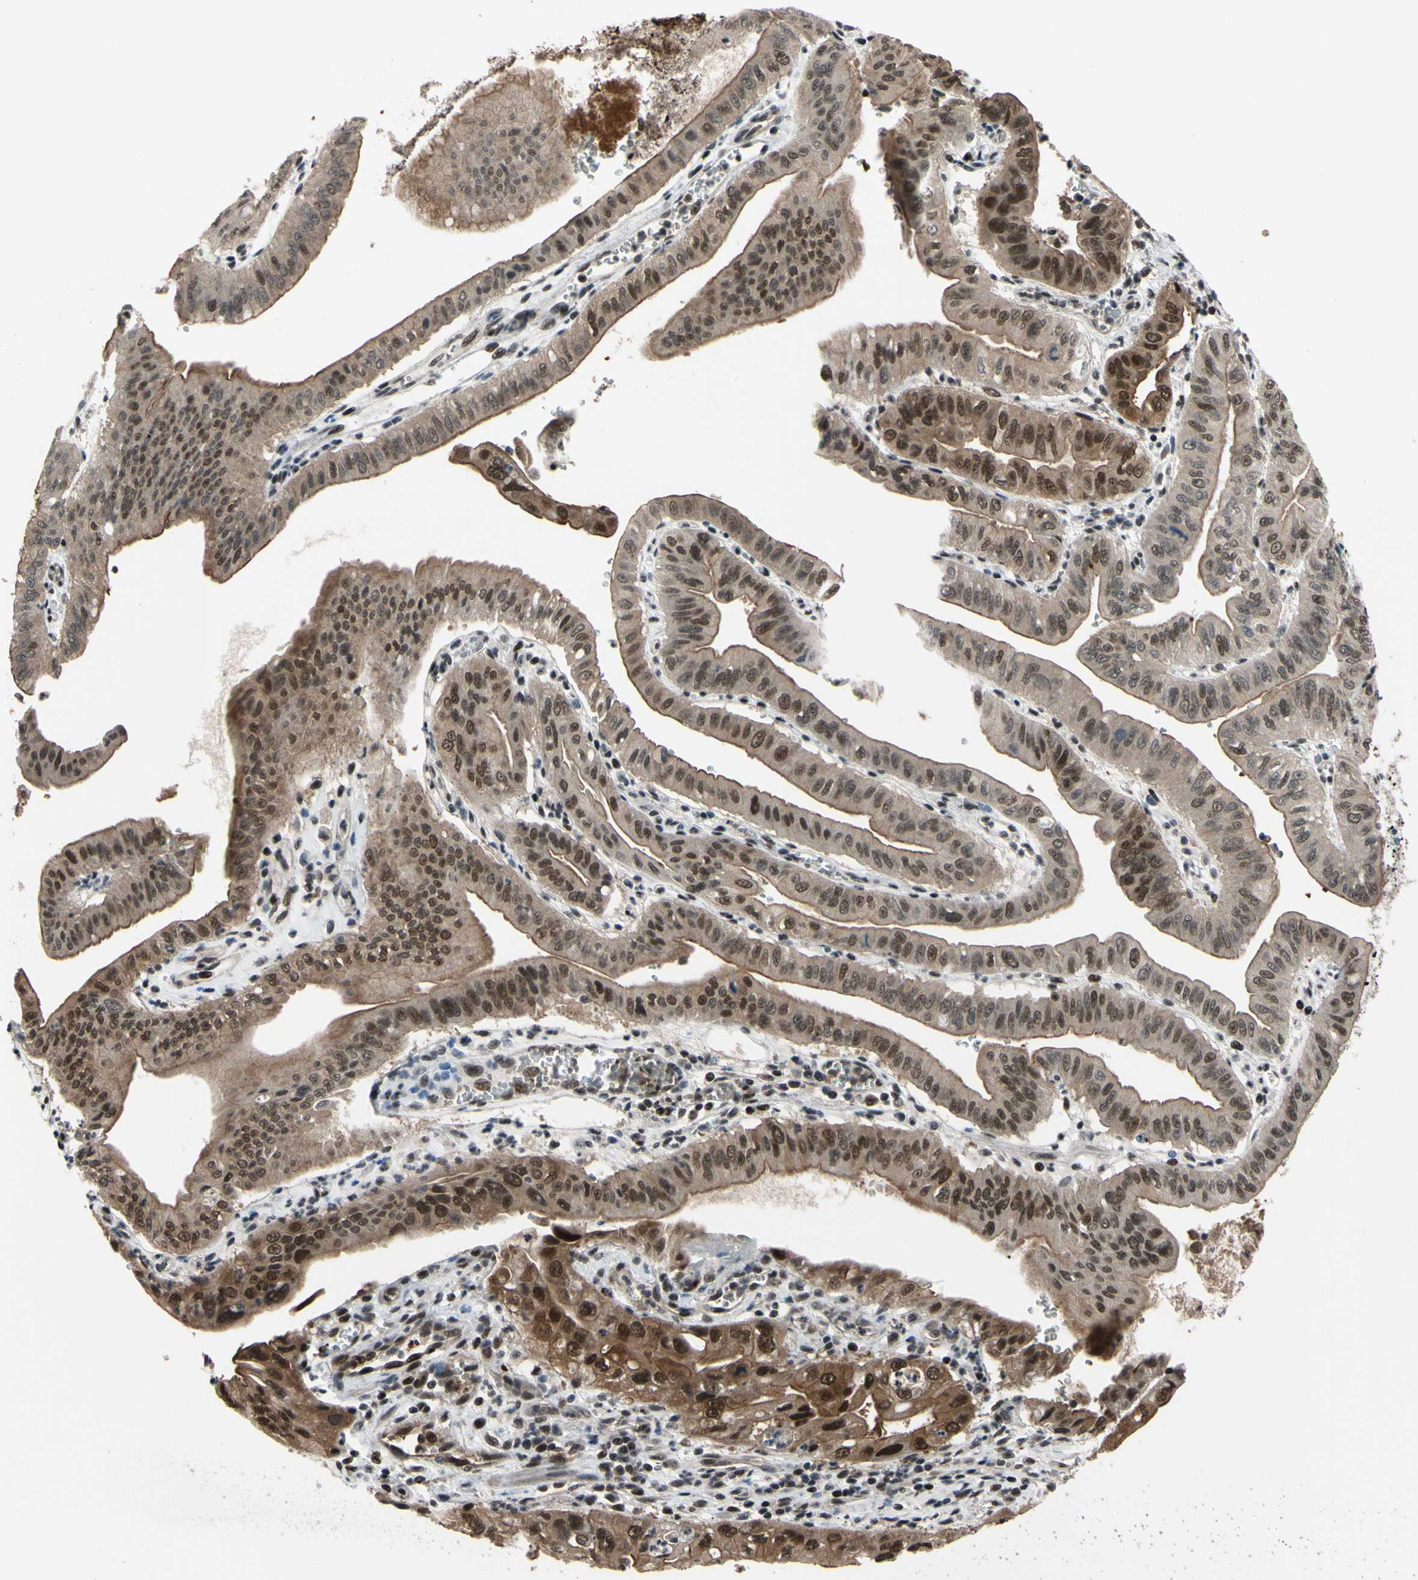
{"staining": {"intensity": "moderate", "quantity": ">75%", "location": "cytoplasmic/membranous,nuclear"}, "tissue": "pancreatic cancer", "cell_type": "Tumor cells", "image_type": "cancer", "snomed": [{"axis": "morphology", "description": "Normal tissue, NOS"}, {"axis": "topography", "description": "Lymph node"}], "caption": "An image of human pancreatic cancer stained for a protein reveals moderate cytoplasmic/membranous and nuclear brown staining in tumor cells.", "gene": "THAP12", "patient": {"sex": "male", "age": 50}}